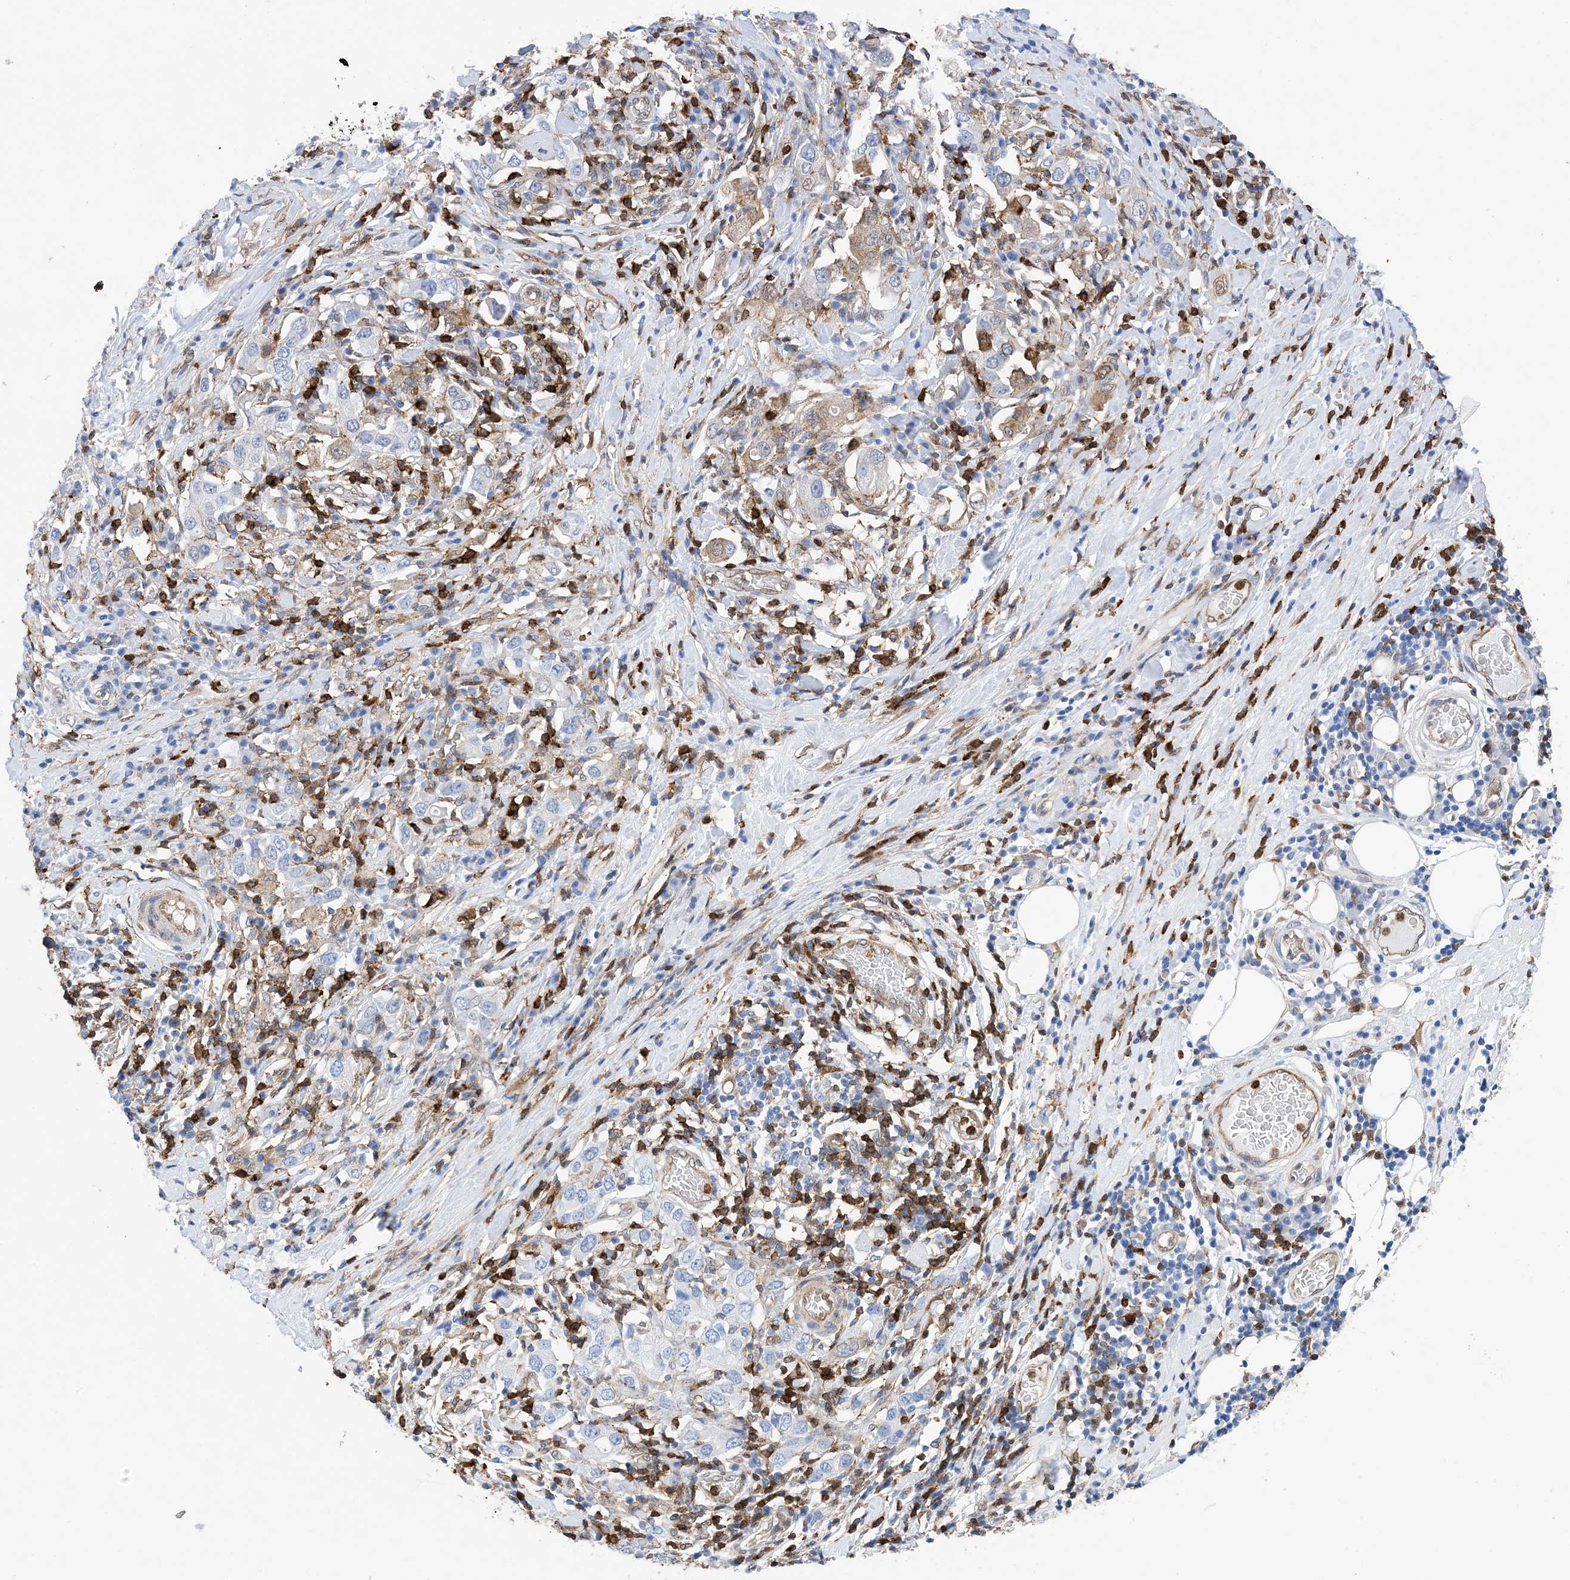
{"staining": {"intensity": "weak", "quantity": "<25%", "location": "cytoplasmic/membranous"}, "tissue": "stomach cancer", "cell_type": "Tumor cells", "image_type": "cancer", "snomed": [{"axis": "morphology", "description": "Adenocarcinoma, NOS"}, {"axis": "topography", "description": "Stomach, upper"}], "caption": "A photomicrograph of adenocarcinoma (stomach) stained for a protein shows no brown staining in tumor cells. The staining is performed using DAB (3,3'-diaminobenzidine) brown chromogen with nuclei counter-stained in using hematoxylin.", "gene": "ANXA1", "patient": {"sex": "male", "age": 62}}